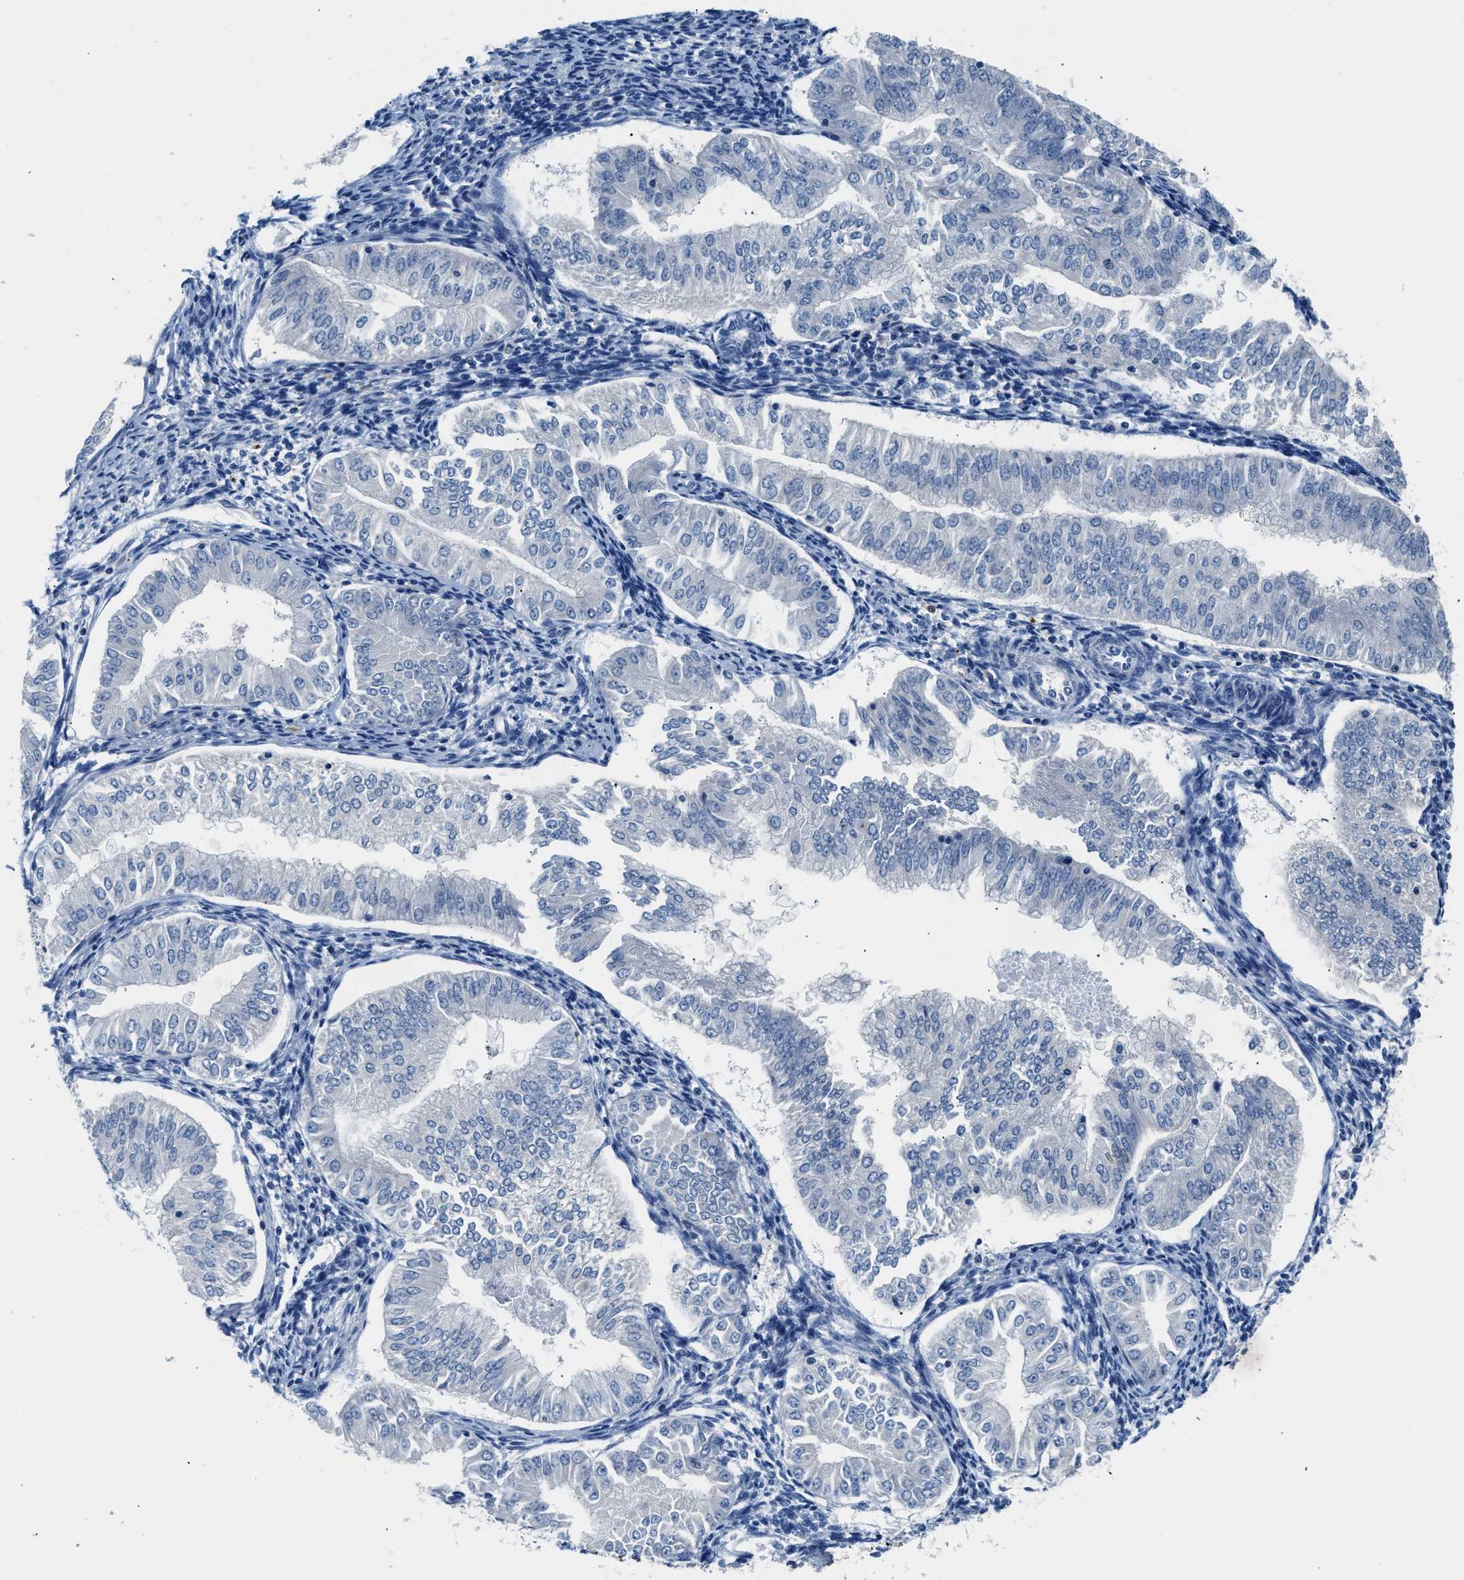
{"staining": {"intensity": "negative", "quantity": "none", "location": "none"}, "tissue": "endometrial cancer", "cell_type": "Tumor cells", "image_type": "cancer", "snomed": [{"axis": "morphology", "description": "Normal tissue, NOS"}, {"axis": "morphology", "description": "Adenocarcinoma, NOS"}, {"axis": "topography", "description": "Endometrium"}], "caption": "This is a image of immunohistochemistry (IHC) staining of endometrial adenocarcinoma, which shows no positivity in tumor cells.", "gene": "TUT7", "patient": {"sex": "female", "age": 53}}